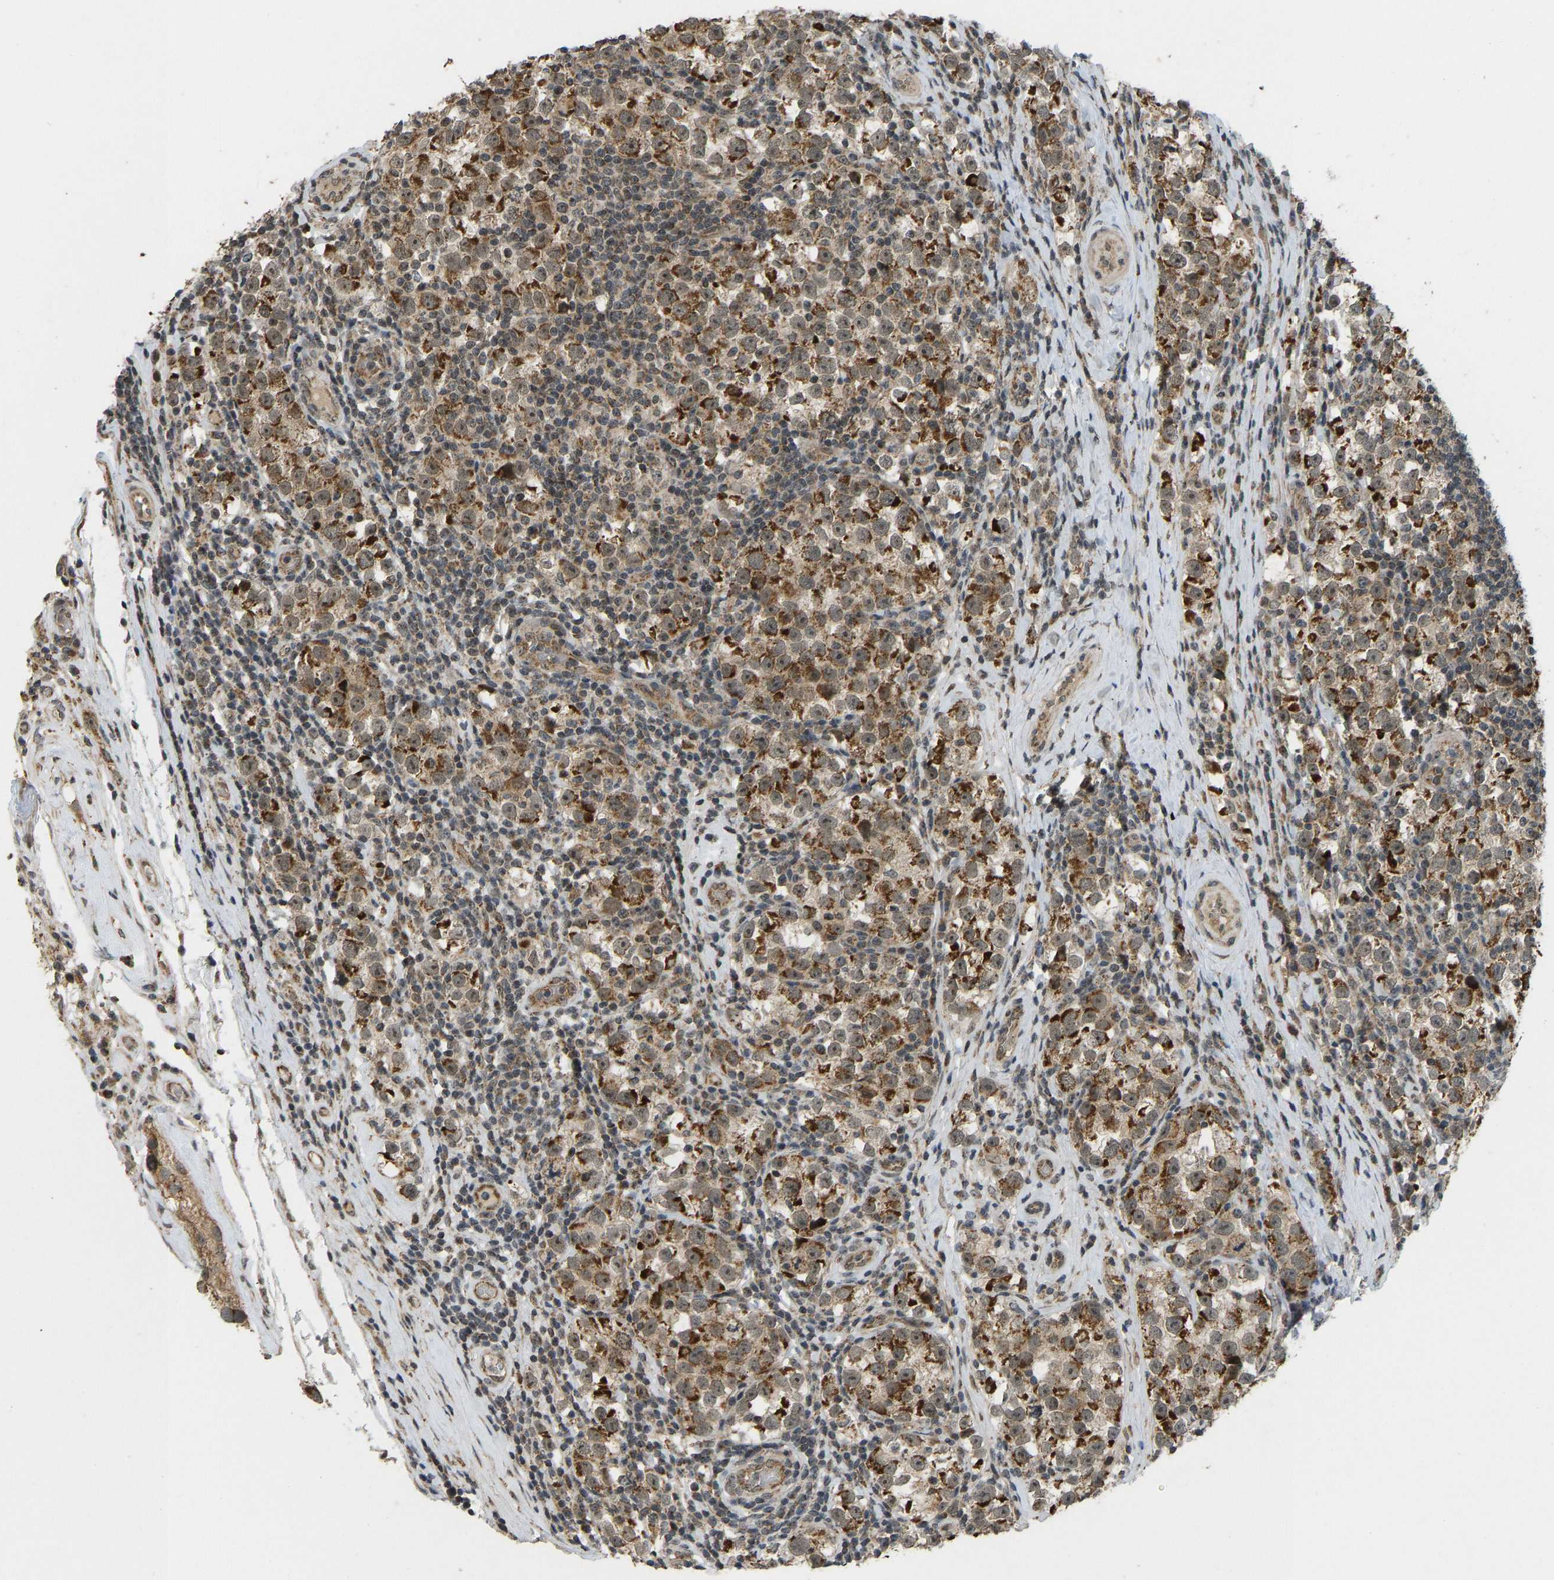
{"staining": {"intensity": "moderate", "quantity": ">75%", "location": "cytoplasmic/membranous"}, "tissue": "testis cancer", "cell_type": "Tumor cells", "image_type": "cancer", "snomed": [{"axis": "morphology", "description": "Normal tissue, NOS"}, {"axis": "morphology", "description": "Seminoma, NOS"}, {"axis": "topography", "description": "Testis"}], "caption": "Immunohistochemical staining of testis cancer demonstrates moderate cytoplasmic/membranous protein expression in approximately >75% of tumor cells.", "gene": "ACADS", "patient": {"sex": "male", "age": 43}}